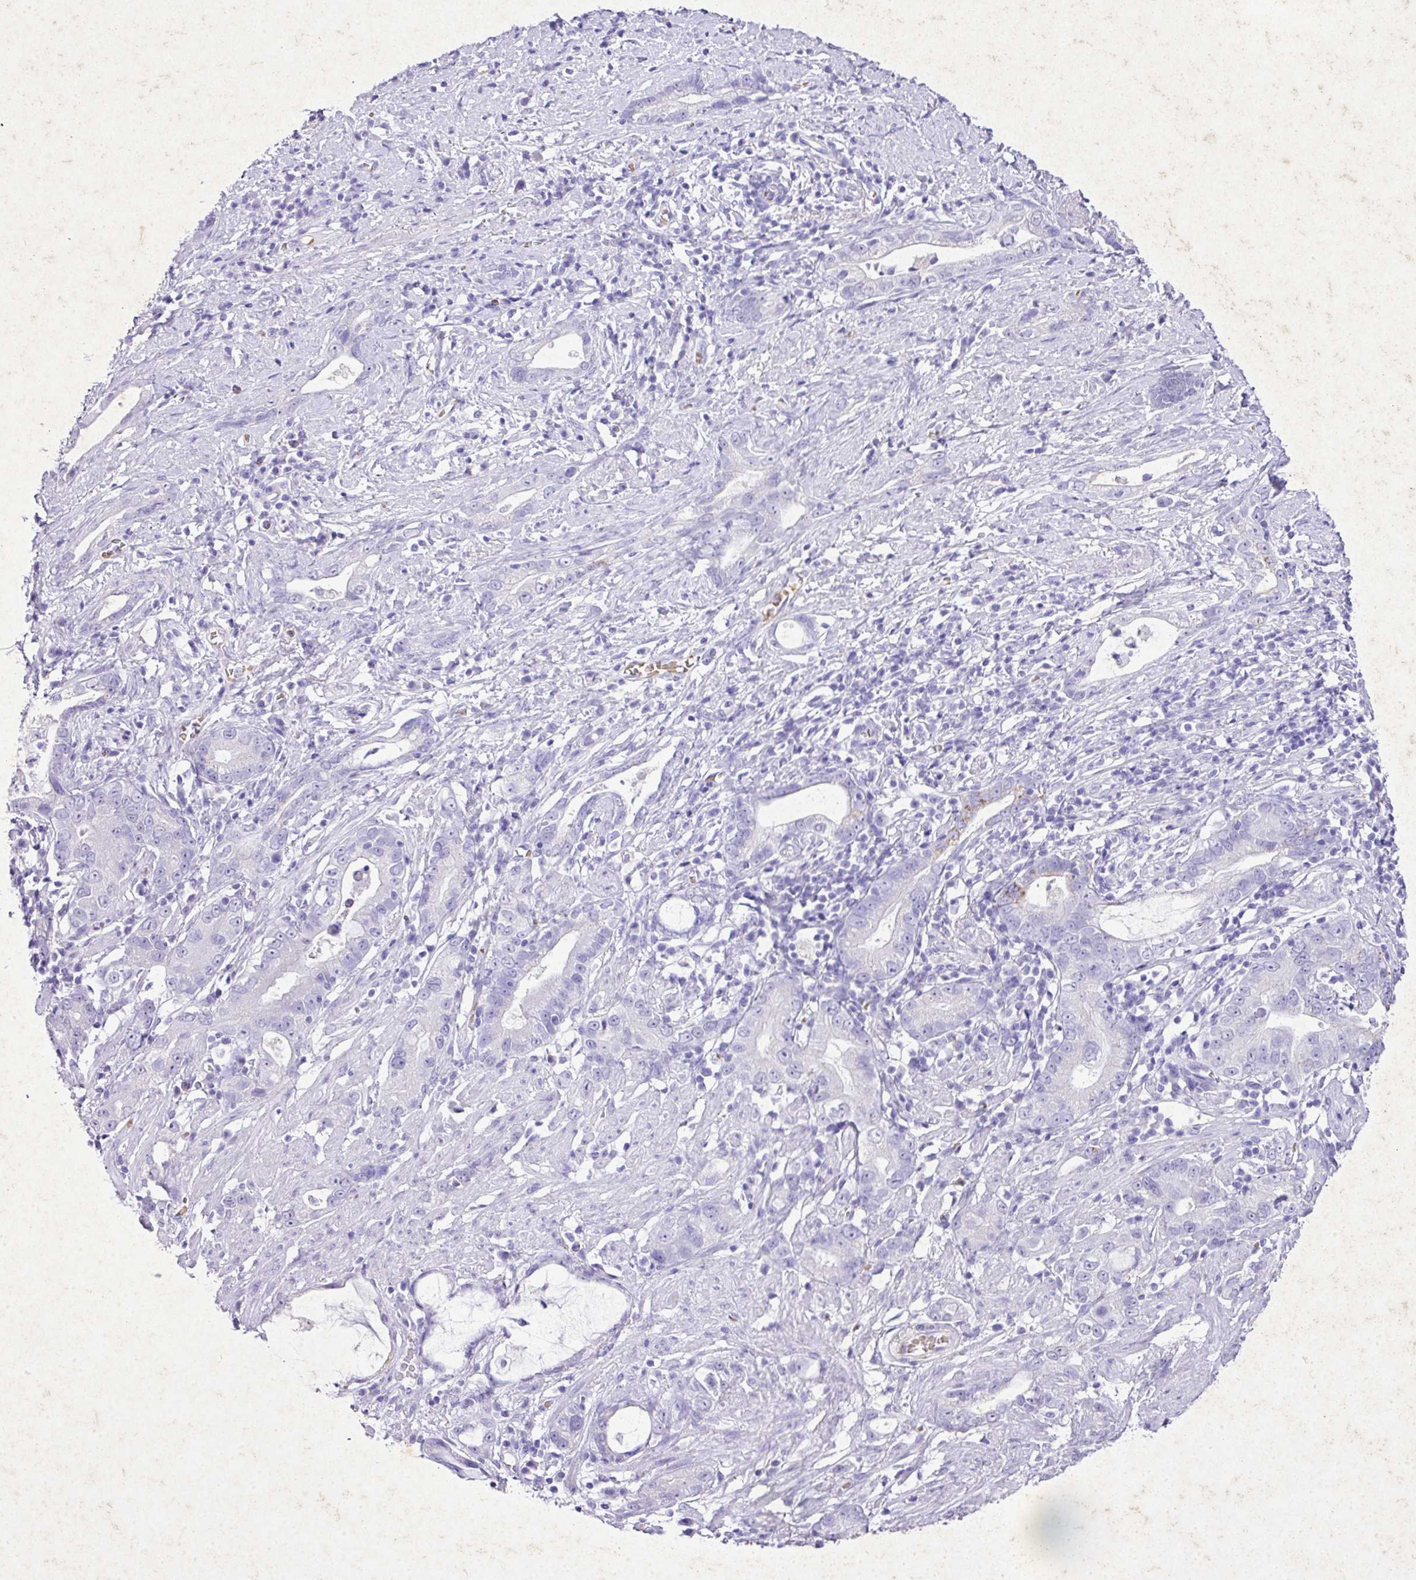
{"staining": {"intensity": "negative", "quantity": "none", "location": "none"}, "tissue": "stomach cancer", "cell_type": "Tumor cells", "image_type": "cancer", "snomed": [{"axis": "morphology", "description": "Adenocarcinoma, NOS"}, {"axis": "topography", "description": "Stomach"}], "caption": "DAB immunohistochemical staining of adenocarcinoma (stomach) displays no significant expression in tumor cells.", "gene": "KCNJ11", "patient": {"sex": "male", "age": 55}}